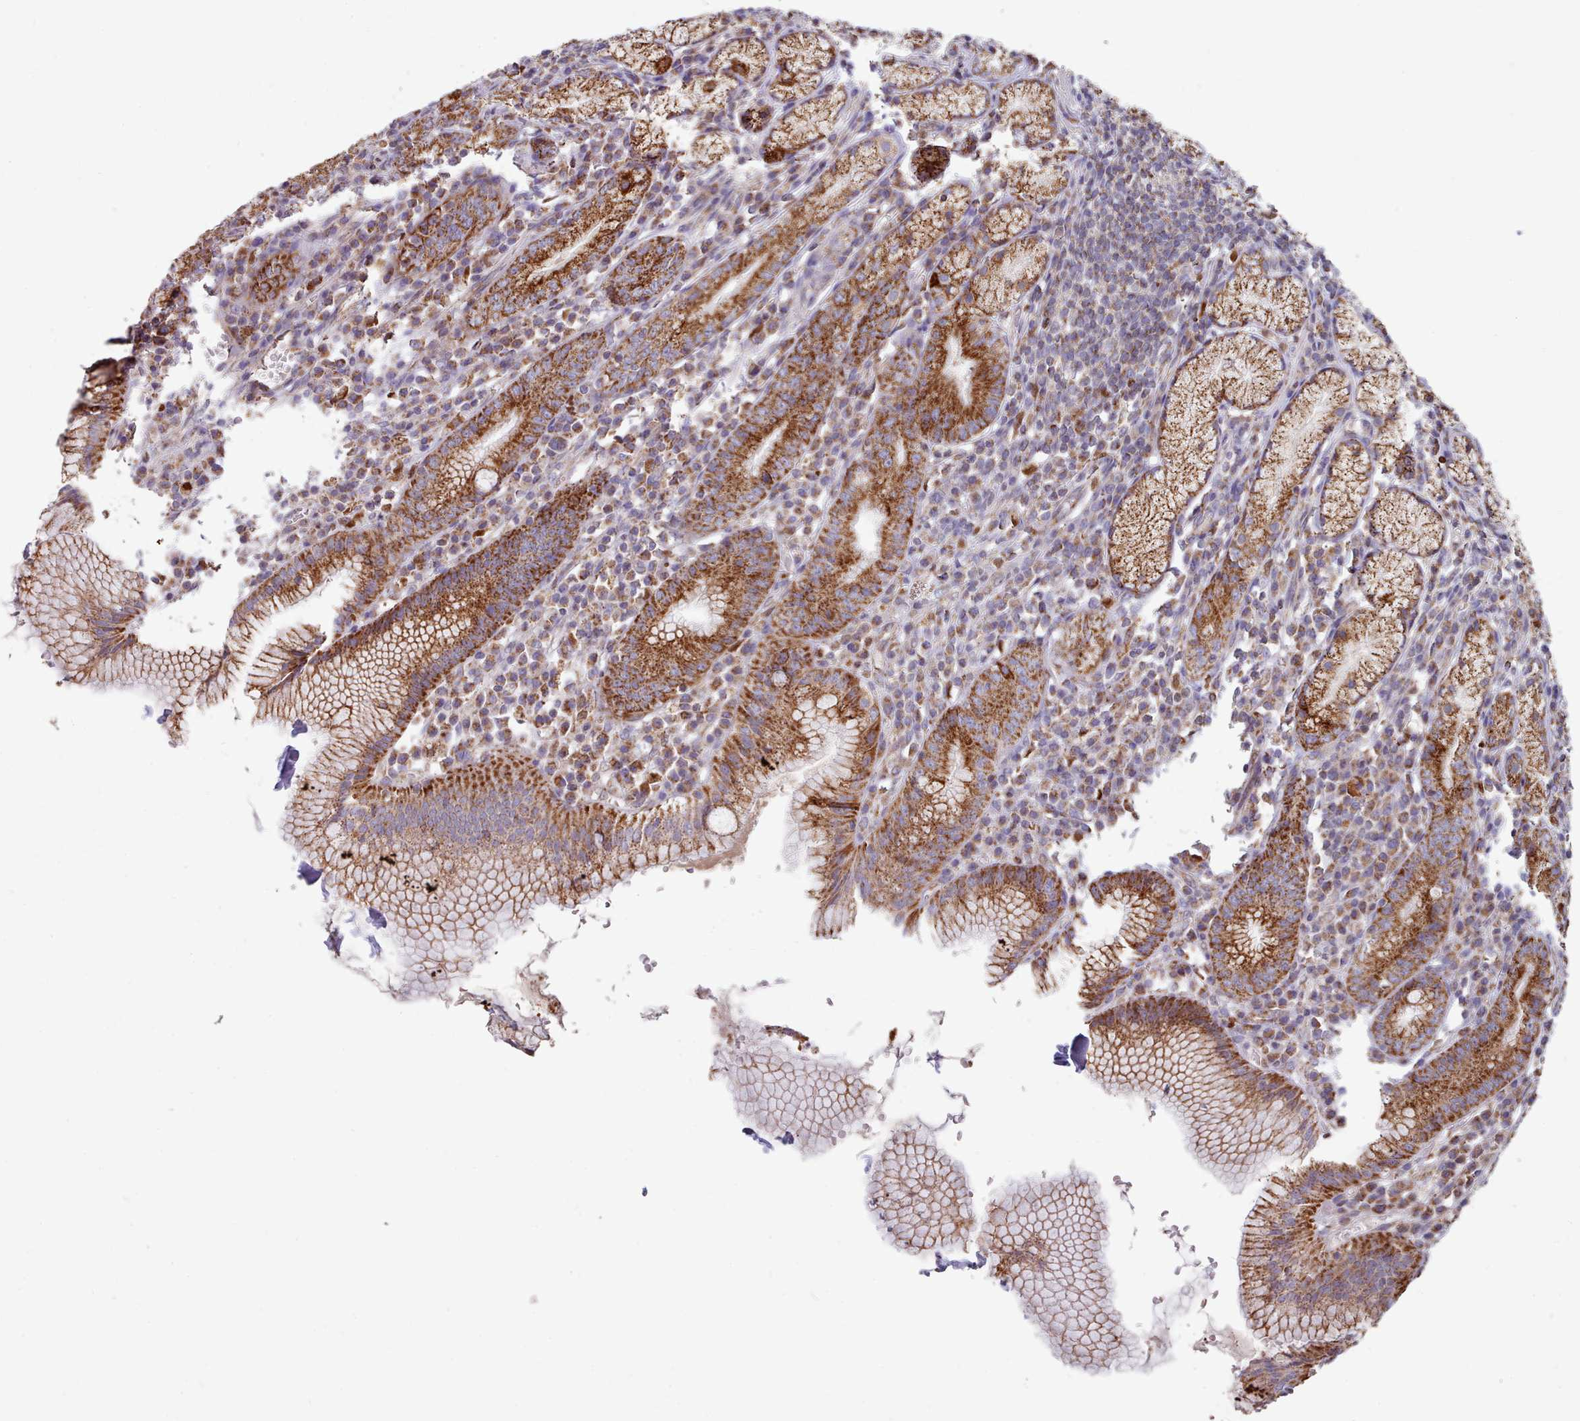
{"staining": {"intensity": "strong", "quantity": ">75%", "location": "cytoplasmic/membranous"}, "tissue": "stomach", "cell_type": "Glandular cells", "image_type": "normal", "snomed": [{"axis": "morphology", "description": "Normal tissue, NOS"}, {"axis": "topography", "description": "Stomach"}], "caption": "Brown immunohistochemical staining in normal stomach shows strong cytoplasmic/membranous expression in approximately >75% of glandular cells. Immunohistochemistry (ihc) stains the protein of interest in brown and the nuclei are stained blue.", "gene": "HSDL2", "patient": {"sex": "male", "age": 55}}